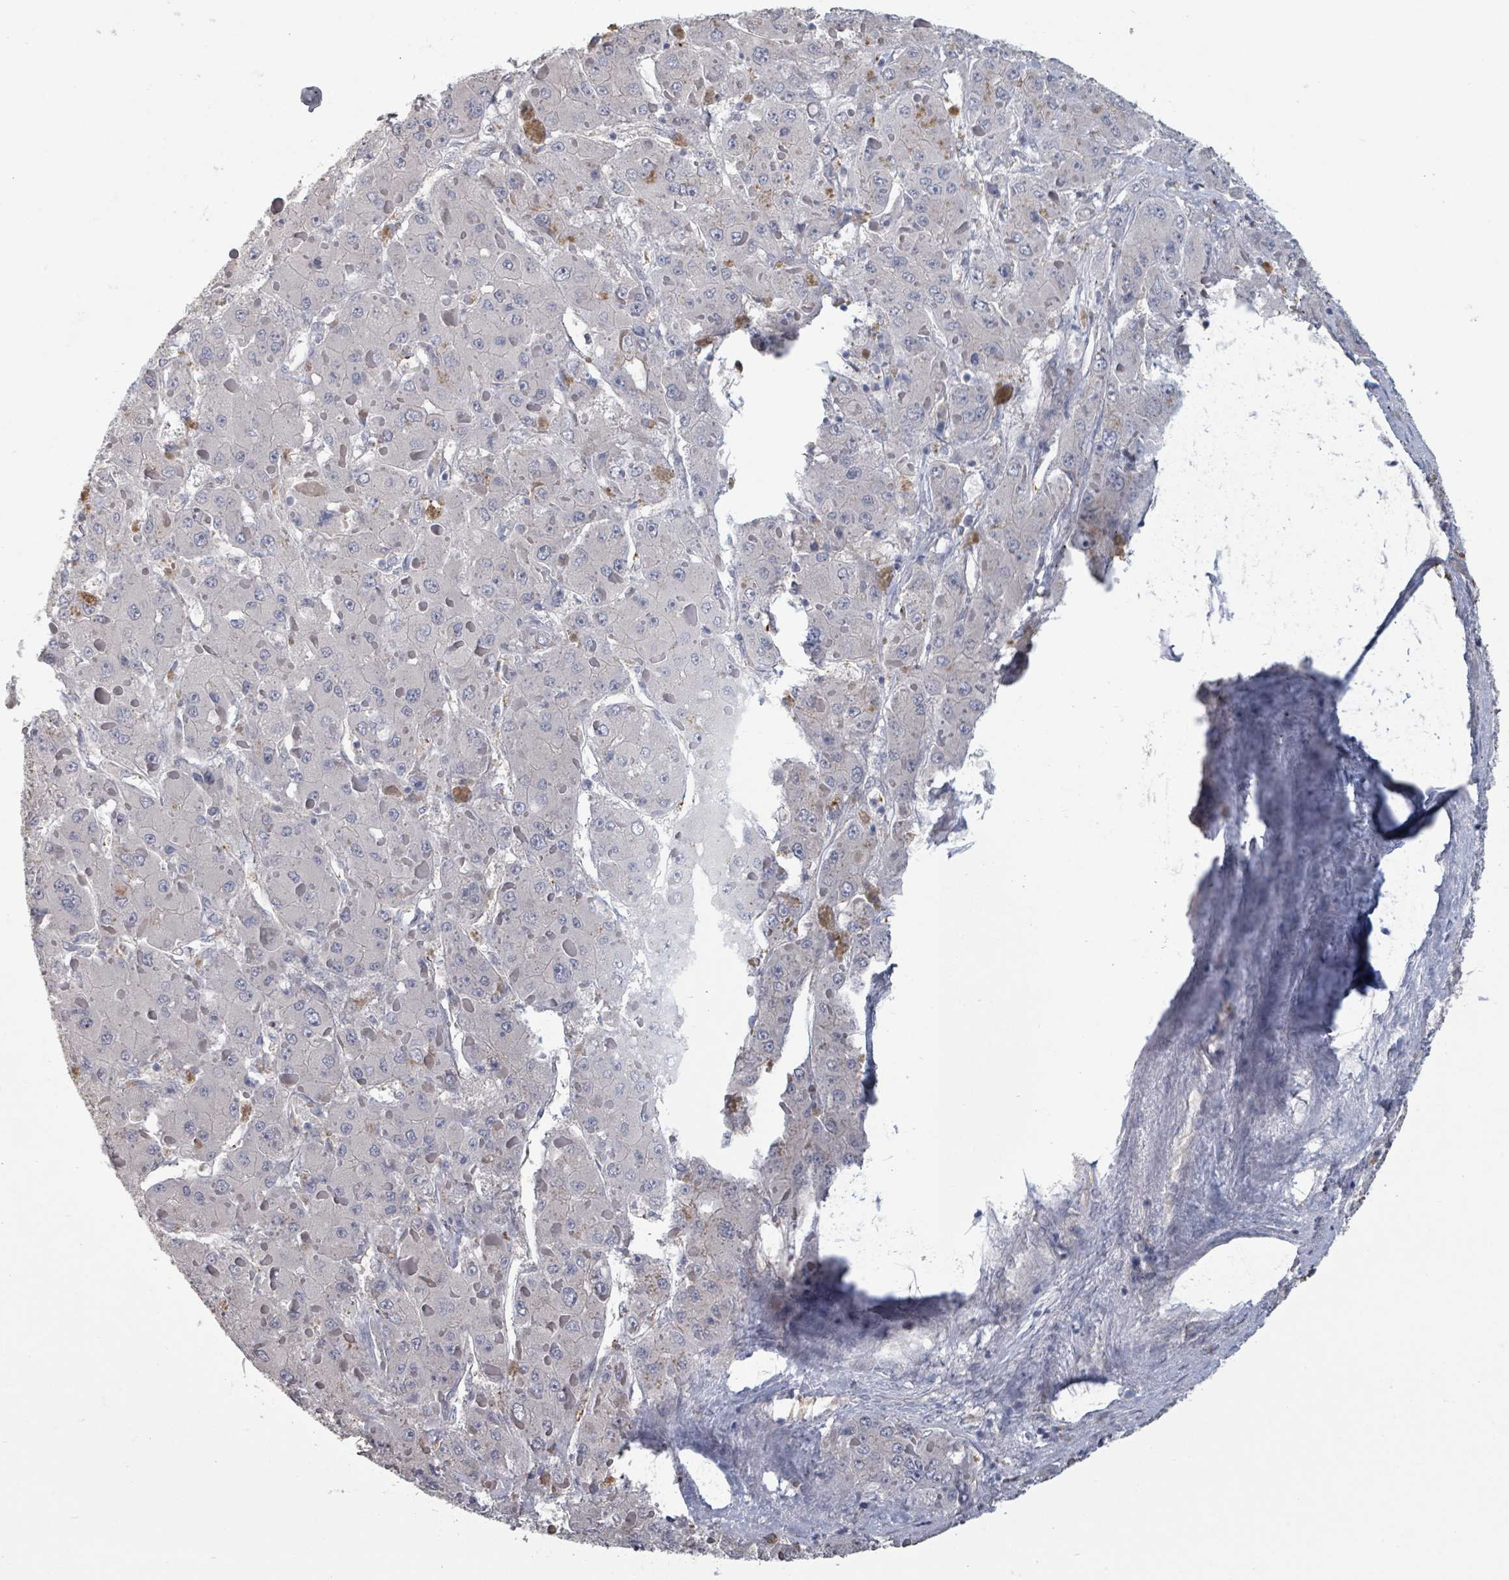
{"staining": {"intensity": "negative", "quantity": "none", "location": "none"}, "tissue": "liver cancer", "cell_type": "Tumor cells", "image_type": "cancer", "snomed": [{"axis": "morphology", "description": "Carcinoma, Hepatocellular, NOS"}, {"axis": "topography", "description": "Liver"}], "caption": "Immunohistochemistry image of human hepatocellular carcinoma (liver) stained for a protein (brown), which shows no positivity in tumor cells.", "gene": "PLAUR", "patient": {"sex": "female", "age": 73}}